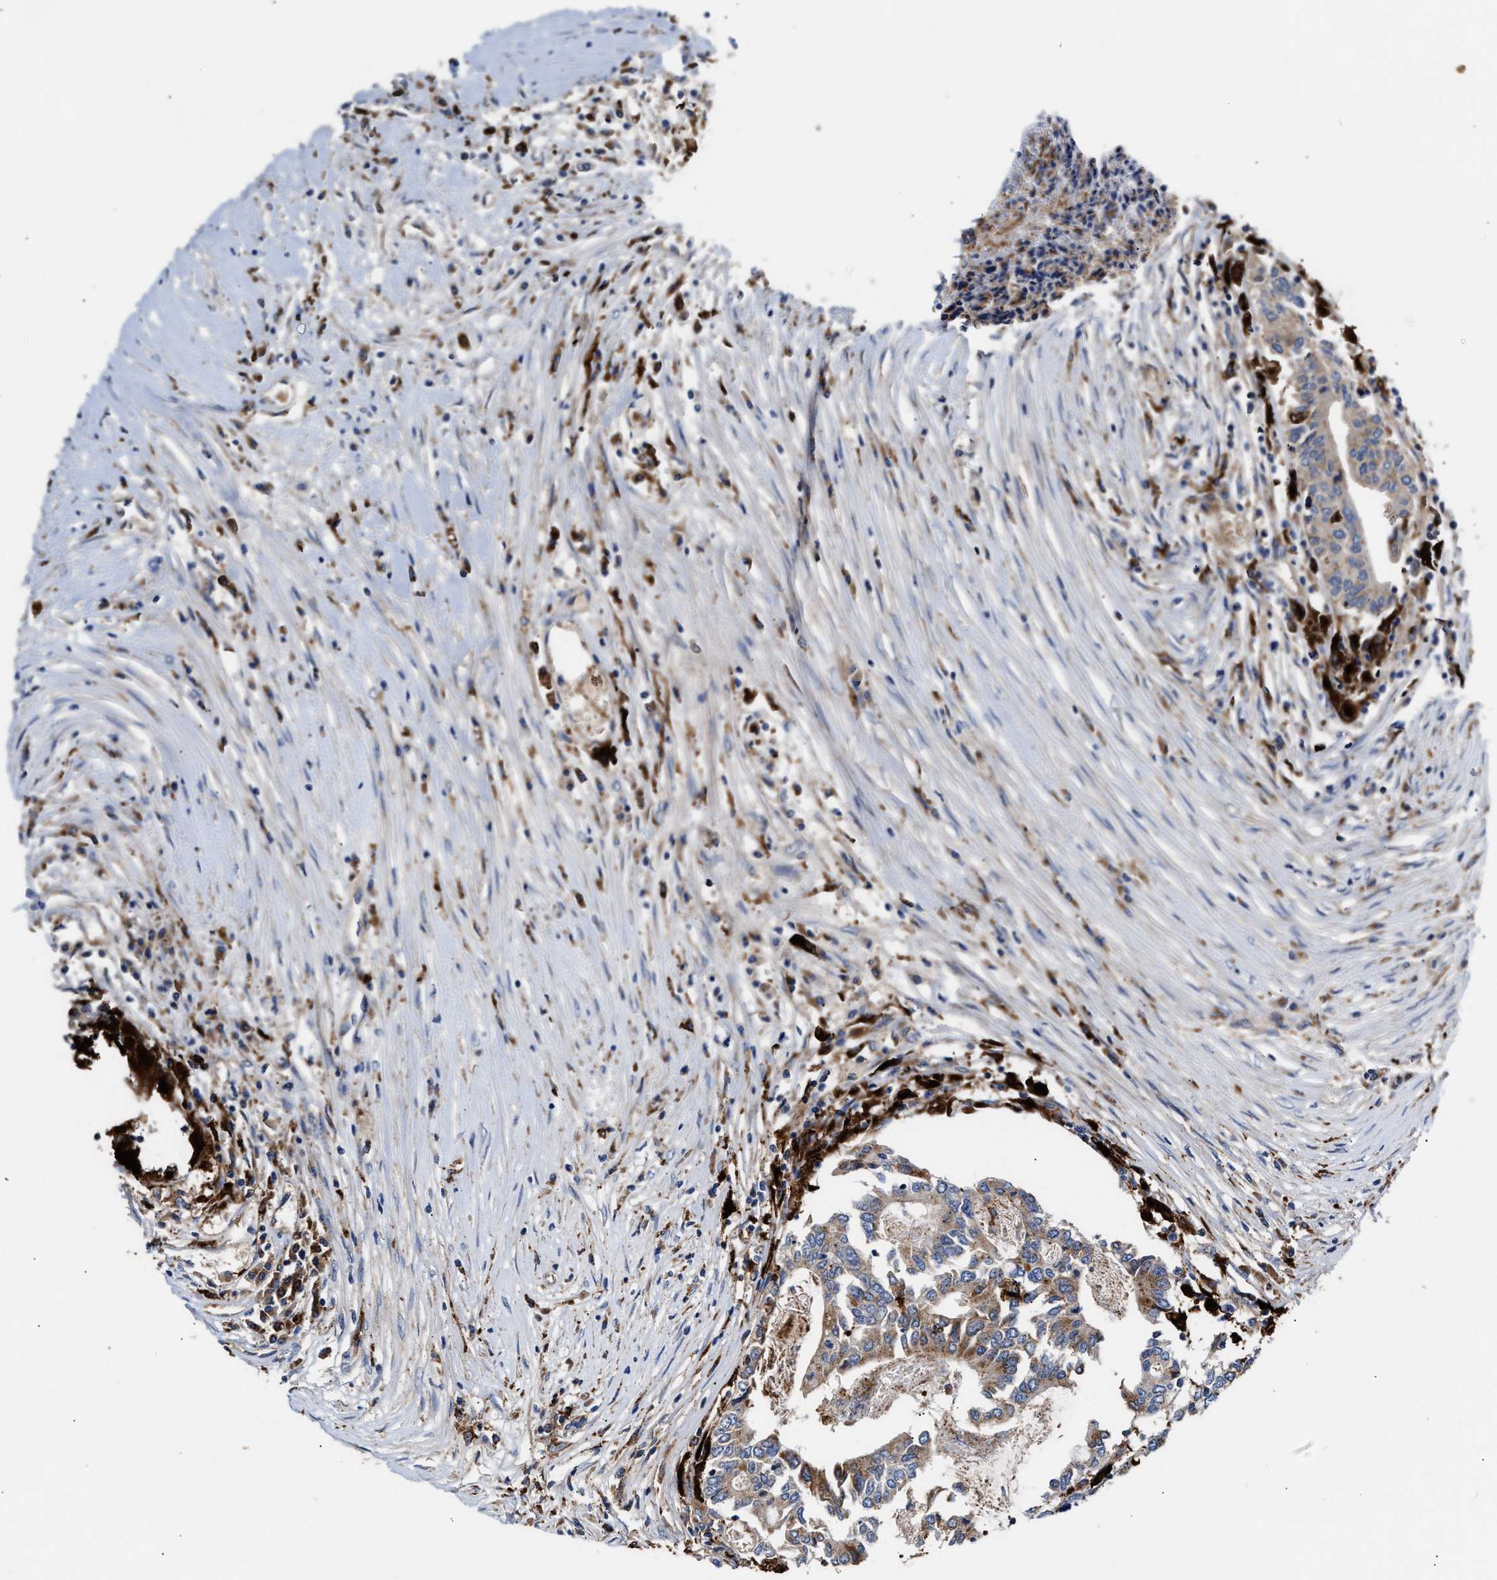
{"staining": {"intensity": "moderate", "quantity": ">75%", "location": "cytoplasmic/membranous"}, "tissue": "colorectal cancer", "cell_type": "Tumor cells", "image_type": "cancer", "snomed": [{"axis": "morphology", "description": "Adenocarcinoma, NOS"}, {"axis": "topography", "description": "Rectum"}], "caption": "The photomicrograph demonstrates immunohistochemical staining of adenocarcinoma (colorectal). There is moderate cytoplasmic/membranous positivity is present in approximately >75% of tumor cells.", "gene": "CCDC146", "patient": {"sex": "male", "age": 63}}